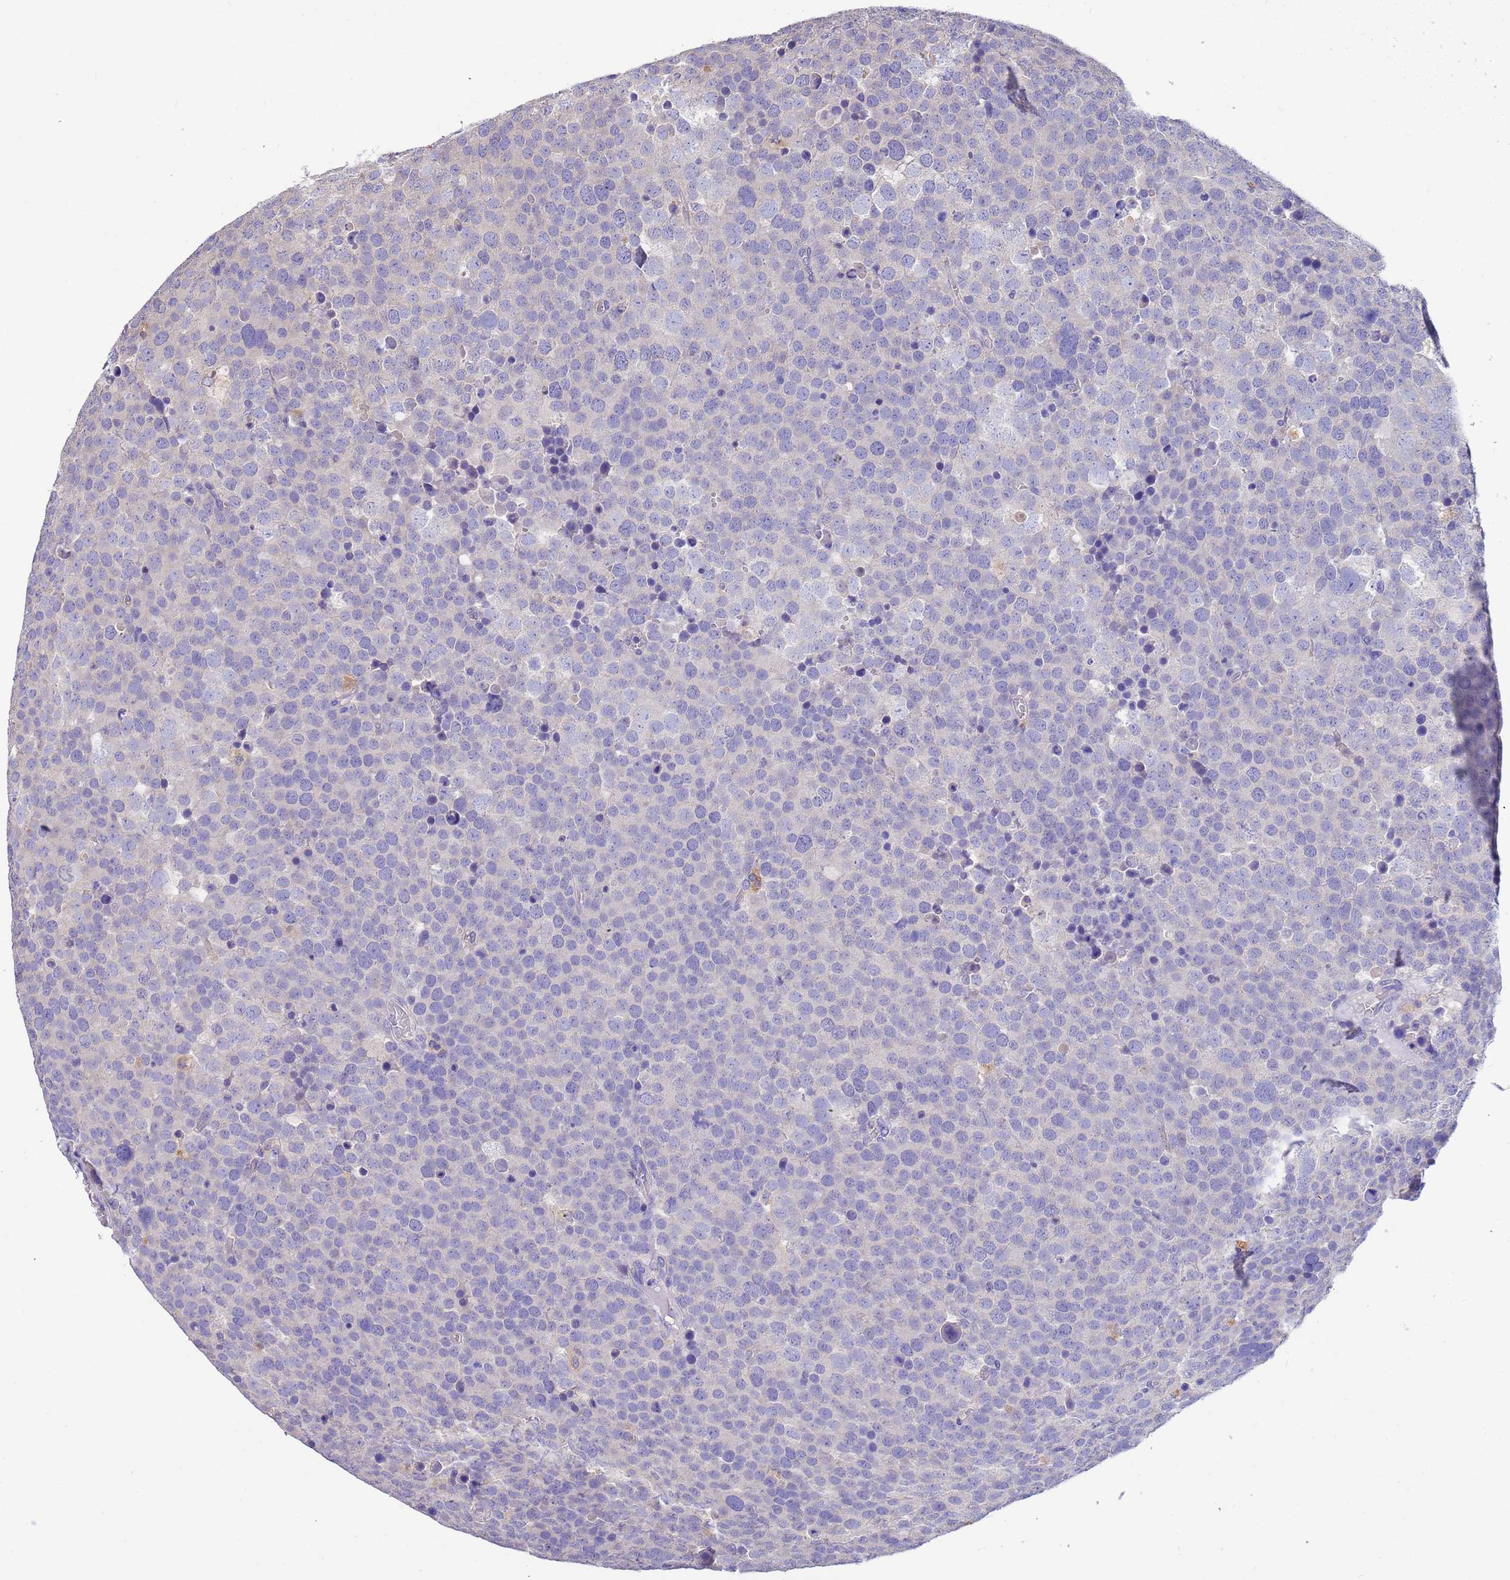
{"staining": {"intensity": "negative", "quantity": "none", "location": "none"}, "tissue": "testis cancer", "cell_type": "Tumor cells", "image_type": "cancer", "snomed": [{"axis": "morphology", "description": "Seminoma, NOS"}, {"axis": "topography", "description": "Testis"}], "caption": "There is no significant staining in tumor cells of testis cancer.", "gene": "SRL", "patient": {"sex": "male", "age": 71}}